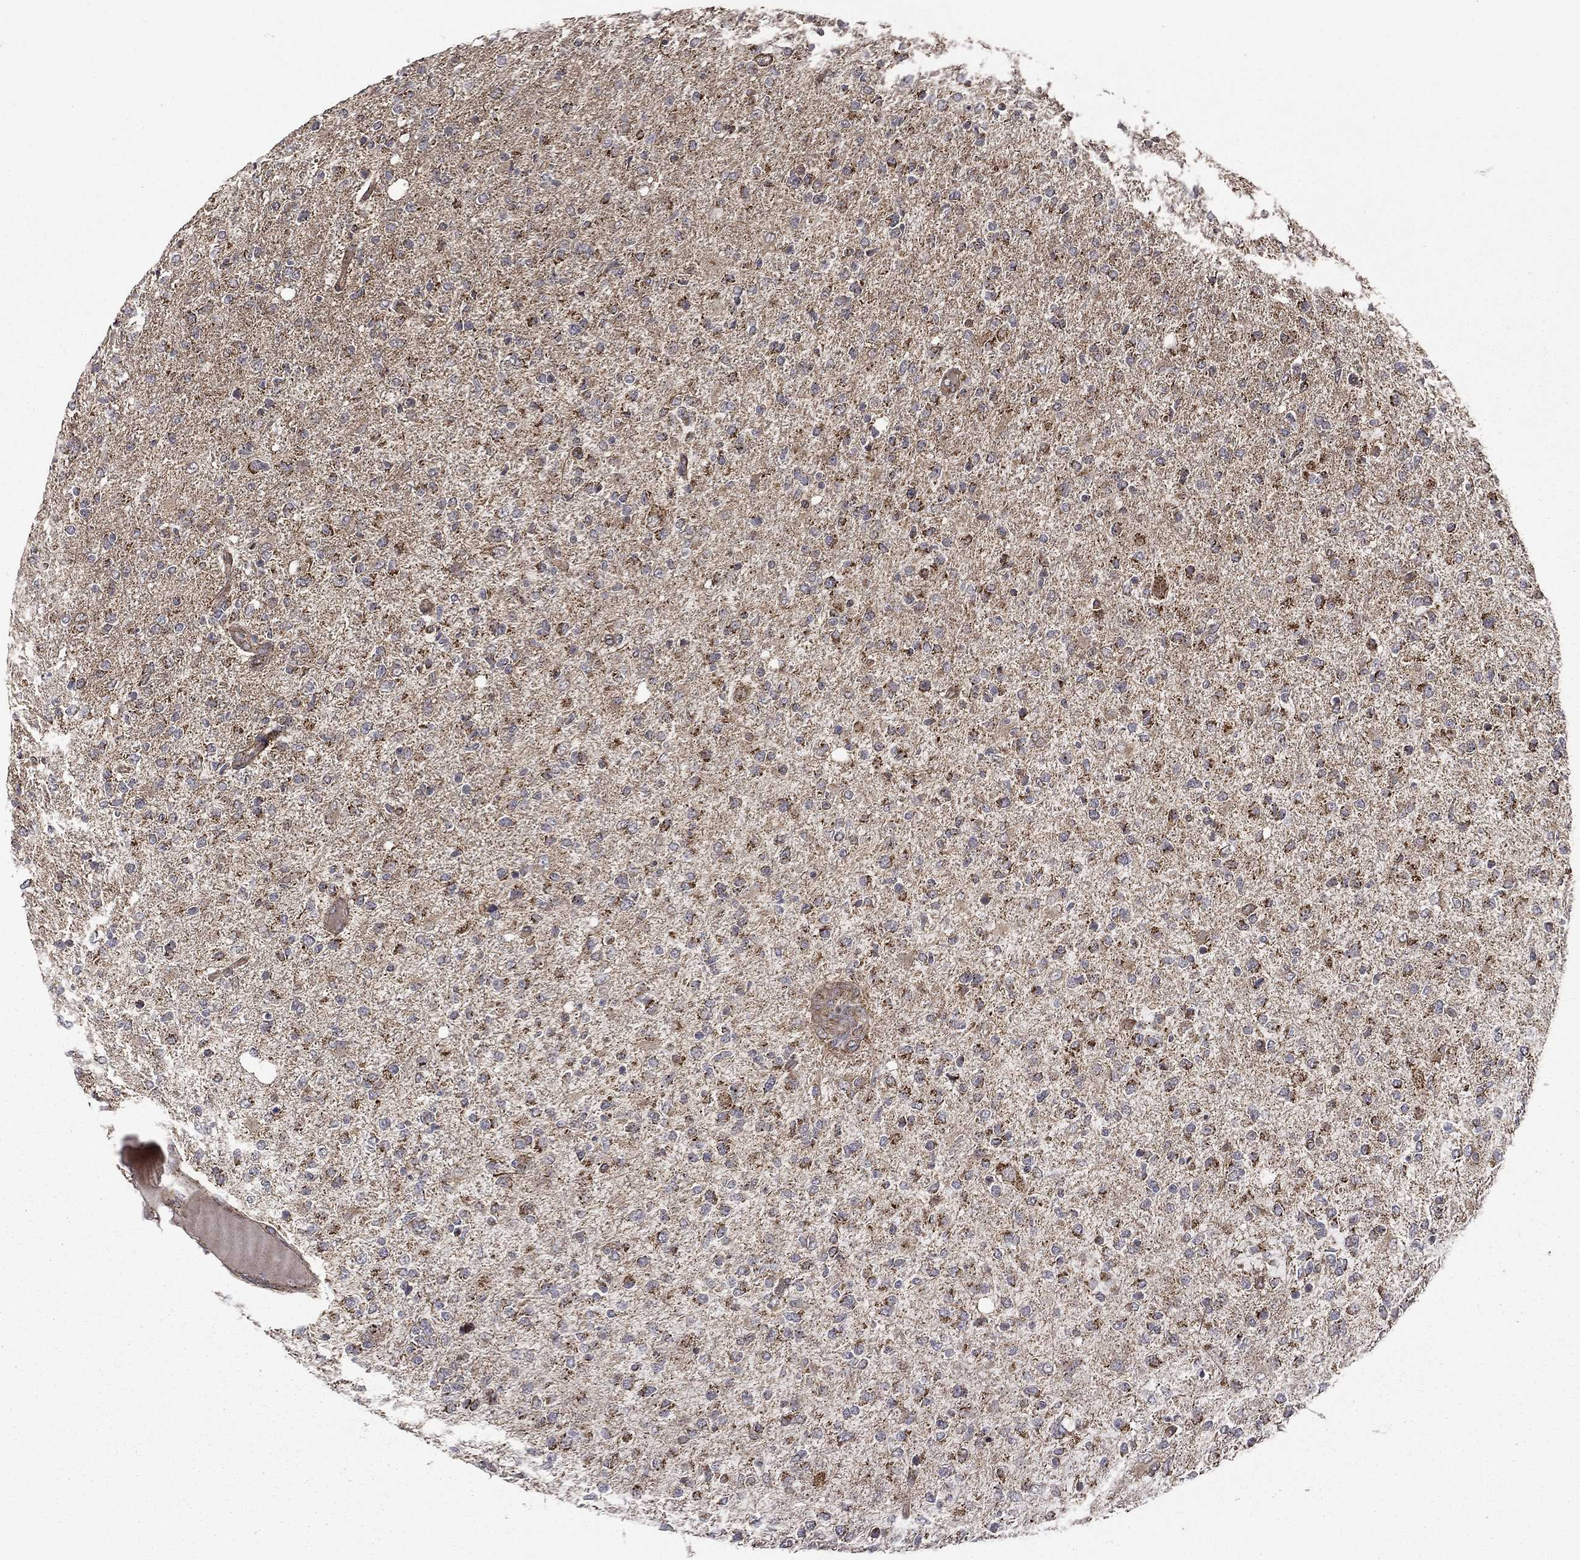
{"staining": {"intensity": "moderate", "quantity": "25%-75%", "location": "cytoplasmic/membranous"}, "tissue": "glioma", "cell_type": "Tumor cells", "image_type": "cancer", "snomed": [{"axis": "morphology", "description": "Glioma, malignant, High grade"}, {"axis": "topography", "description": "Cerebral cortex"}], "caption": "A medium amount of moderate cytoplasmic/membranous staining is seen in approximately 25%-75% of tumor cells in malignant glioma (high-grade) tissue. The protein of interest is stained brown, and the nuclei are stained in blue (DAB IHC with brightfield microscopy, high magnification).", "gene": "GIMAP6", "patient": {"sex": "male", "age": 70}}